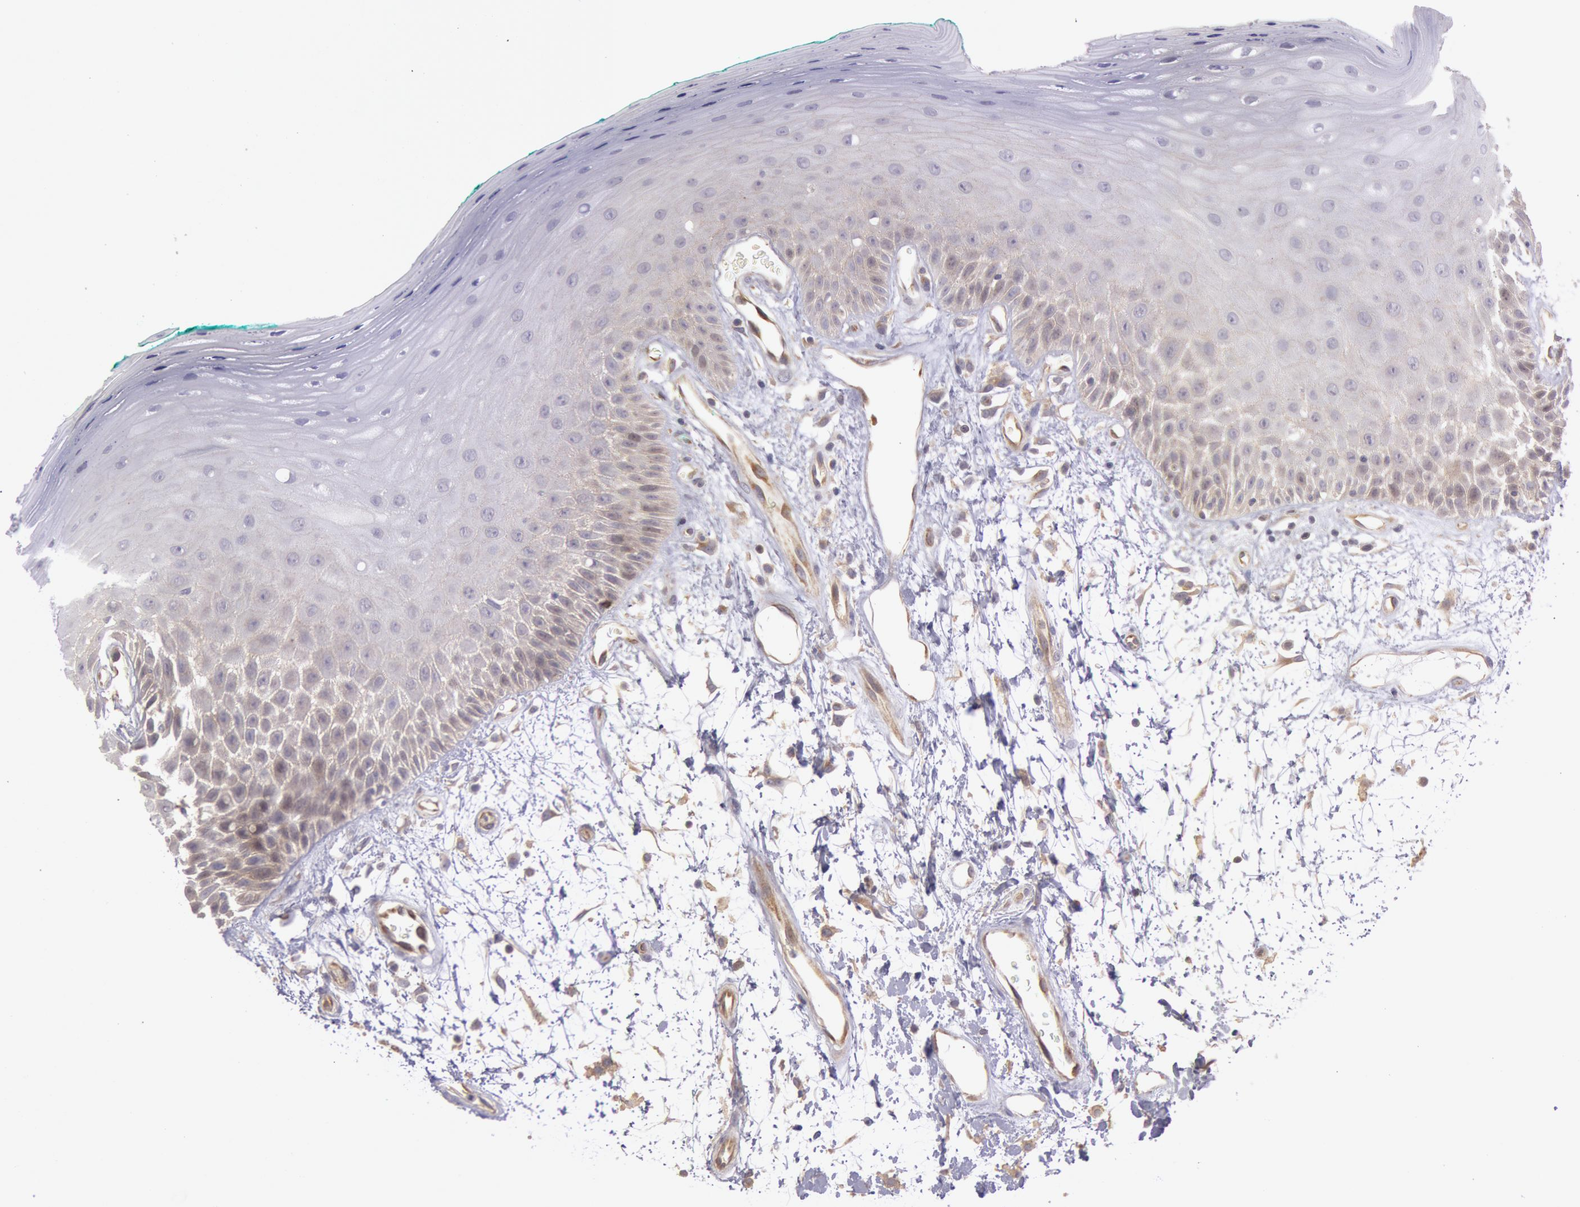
{"staining": {"intensity": "negative", "quantity": "none", "location": "none"}, "tissue": "oral mucosa", "cell_type": "Squamous epithelial cells", "image_type": "normal", "snomed": [{"axis": "morphology", "description": "Normal tissue, NOS"}, {"axis": "morphology", "description": "Squamous cell carcinoma, NOS"}, {"axis": "topography", "description": "Skeletal muscle"}, {"axis": "topography", "description": "Oral tissue"}, {"axis": "topography", "description": "Head-Neck"}], "caption": "Squamous epithelial cells show no significant staining in normal oral mucosa. (DAB (3,3'-diaminobenzidine) IHC visualized using brightfield microscopy, high magnification).", "gene": "AMOTL1", "patient": {"sex": "female", "age": 84}}